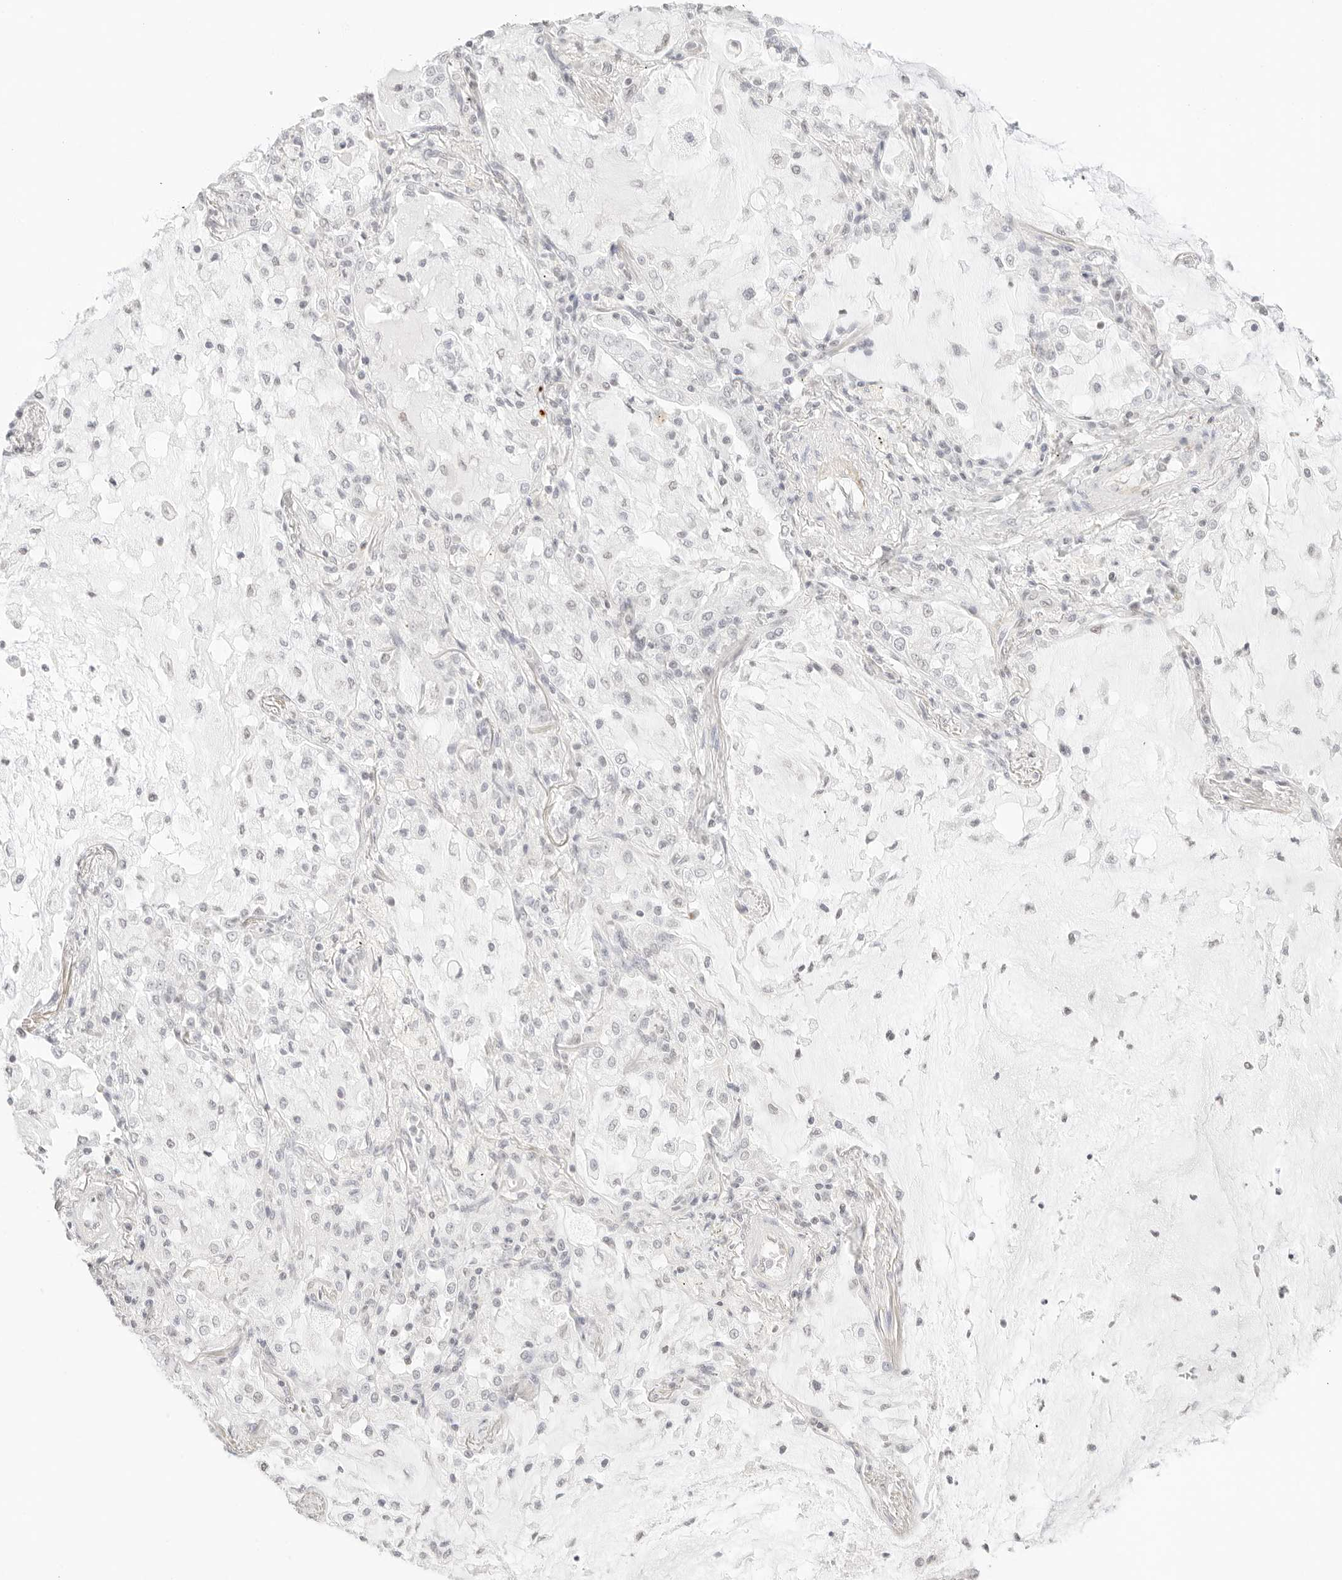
{"staining": {"intensity": "negative", "quantity": "none", "location": "none"}, "tissue": "lung cancer", "cell_type": "Tumor cells", "image_type": "cancer", "snomed": [{"axis": "morphology", "description": "Adenocarcinoma, NOS"}, {"axis": "topography", "description": "Lung"}], "caption": "Lung cancer (adenocarcinoma) stained for a protein using immunohistochemistry exhibits no staining tumor cells.", "gene": "FBLN5", "patient": {"sex": "female", "age": 70}}